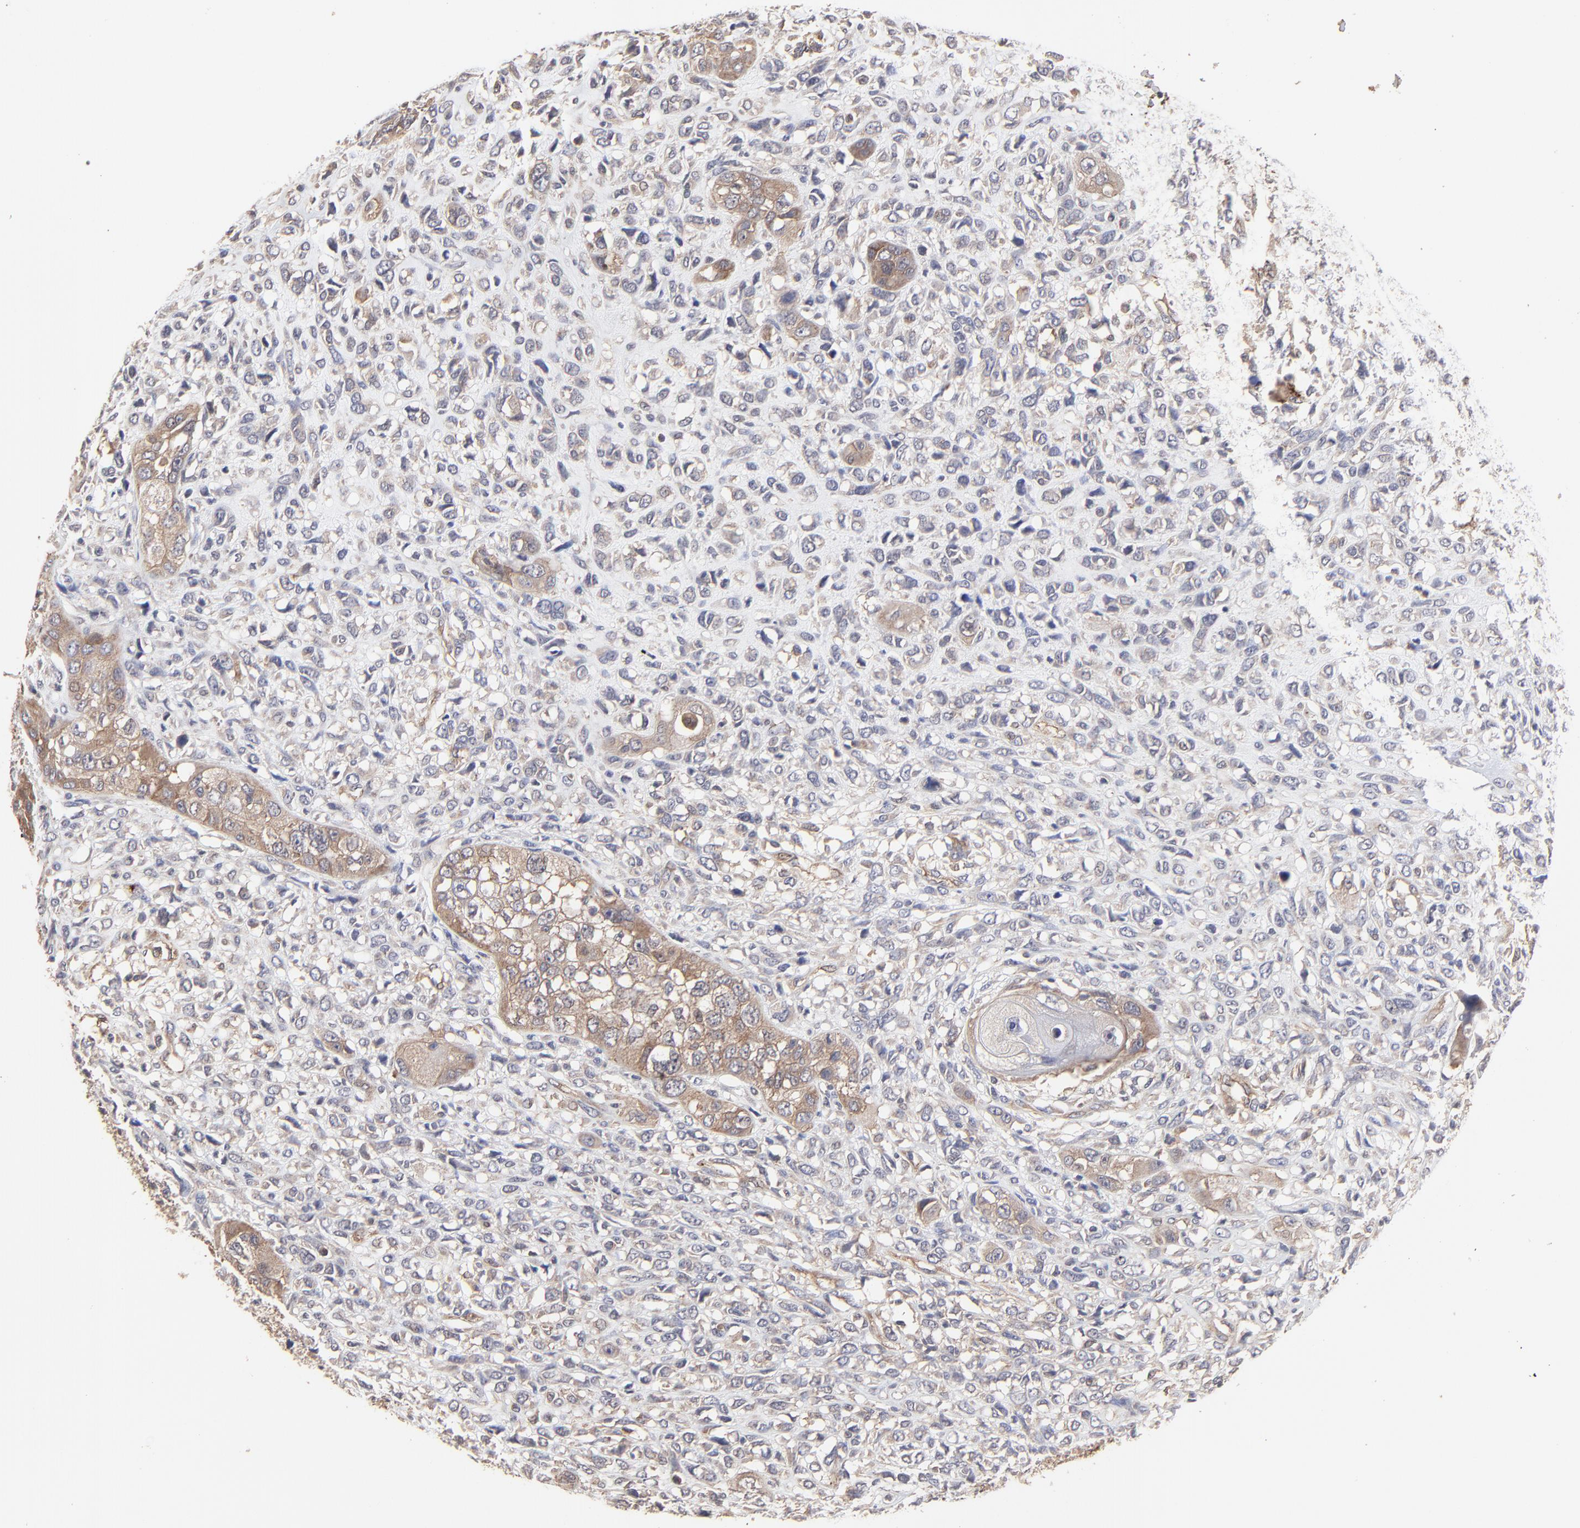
{"staining": {"intensity": "moderate", "quantity": "25%-75%", "location": "cytoplasmic/membranous"}, "tissue": "head and neck cancer", "cell_type": "Tumor cells", "image_type": "cancer", "snomed": [{"axis": "morphology", "description": "Neoplasm, malignant, NOS"}, {"axis": "topography", "description": "Salivary gland"}, {"axis": "topography", "description": "Head-Neck"}], "caption": "This photomicrograph shows head and neck cancer stained with immunohistochemistry to label a protein in brown. The cytoplasmic/membranous of tumor cells show moderate positivity for the protein. Nuclei are counter-stained blue.", "gene": "ARMT1", "patient": {"sex": "male", "age": 43}}